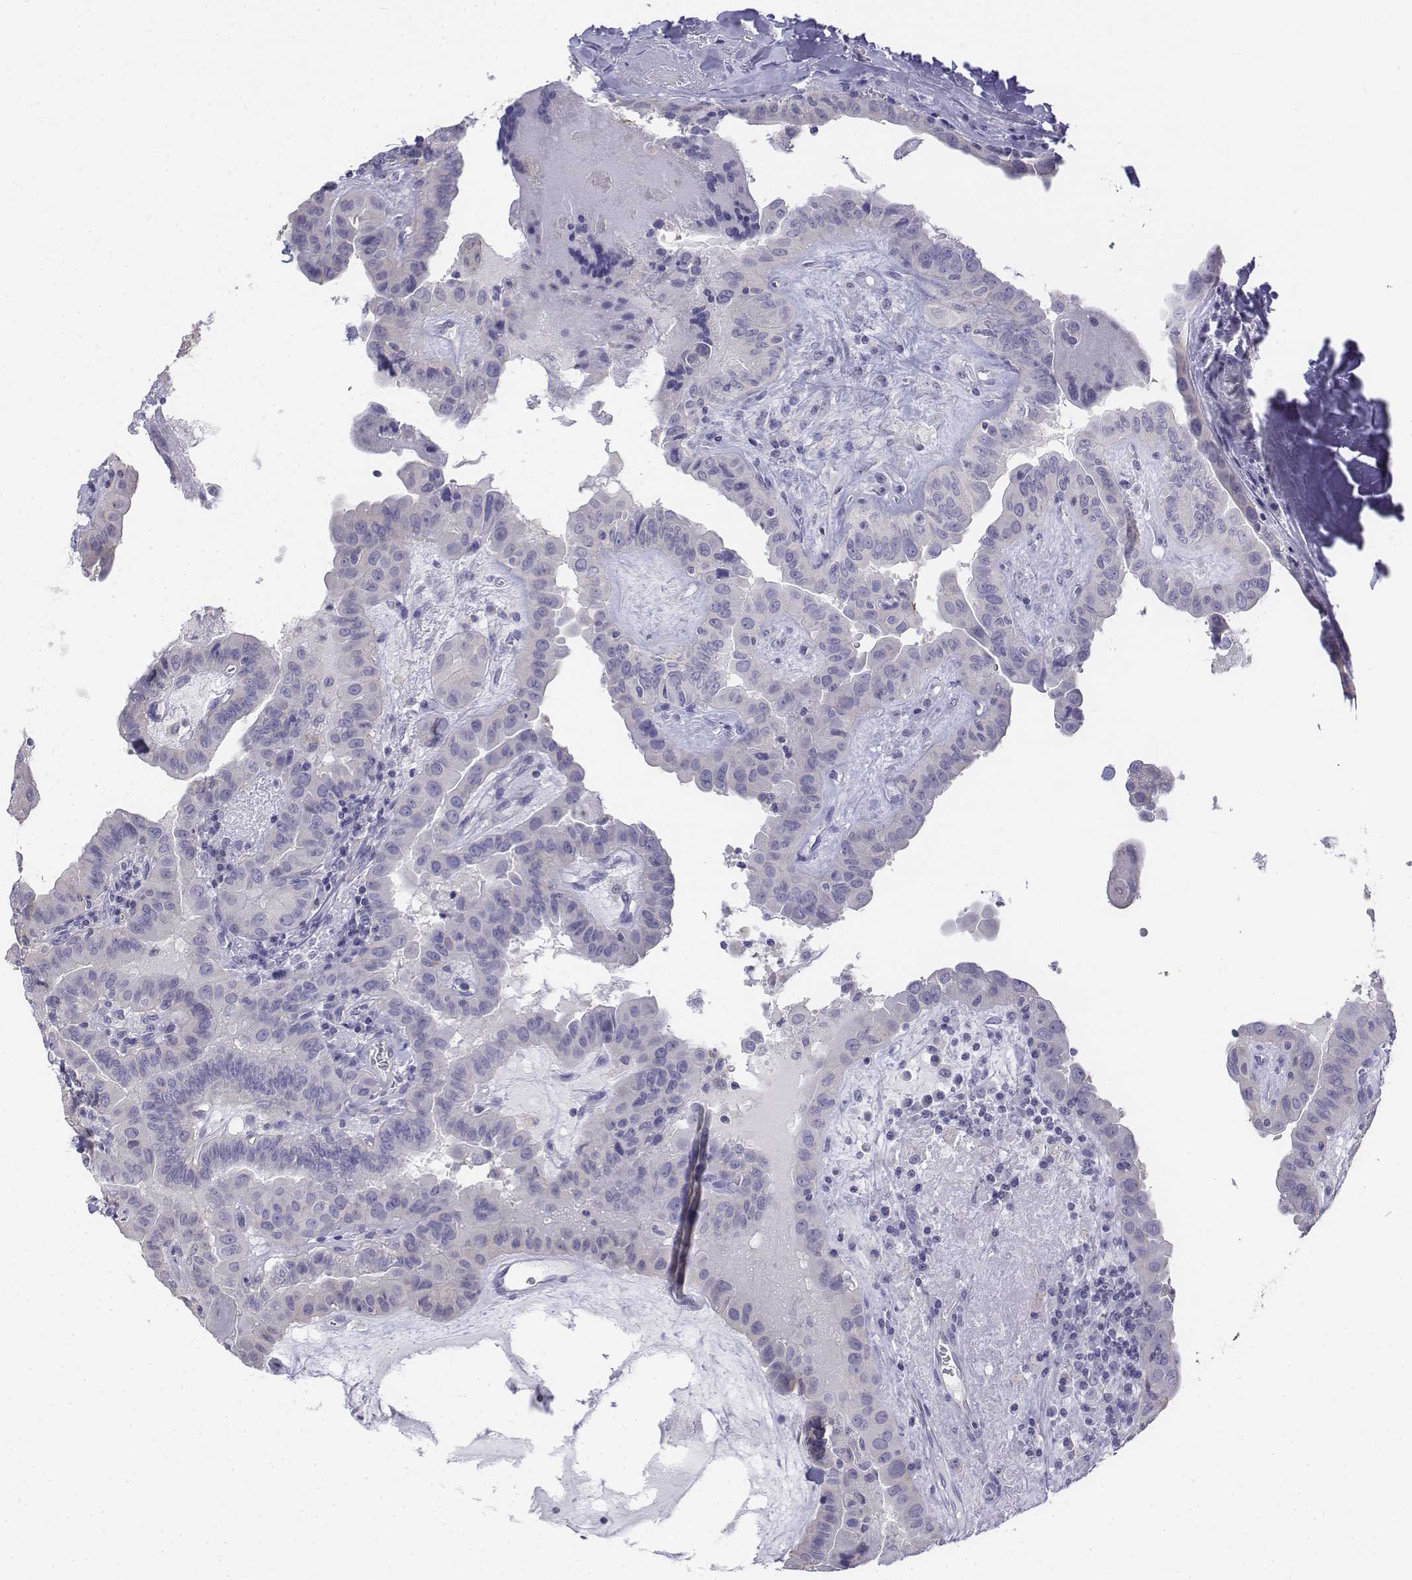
{"staining": {"intensity": "negative", "quantity": "none", "location": "none"}, "tissue": "thyroid cancer", "cell_type": "Tumor cells", "image_type": "cancer", "snomed": [{"axis": "morphology", "description": "Papillary adenocarcinoma, NOS"}, {"axis": "topography", "description": "Thyroid gland"}], "caption": "Immunohistochemistry (IHC) of human thyroid papillary adenocarcinoma demonstrates no positivity in tumor cells.", "gene": "LGSN", "patient": {"sex": "female", "age": 37}}